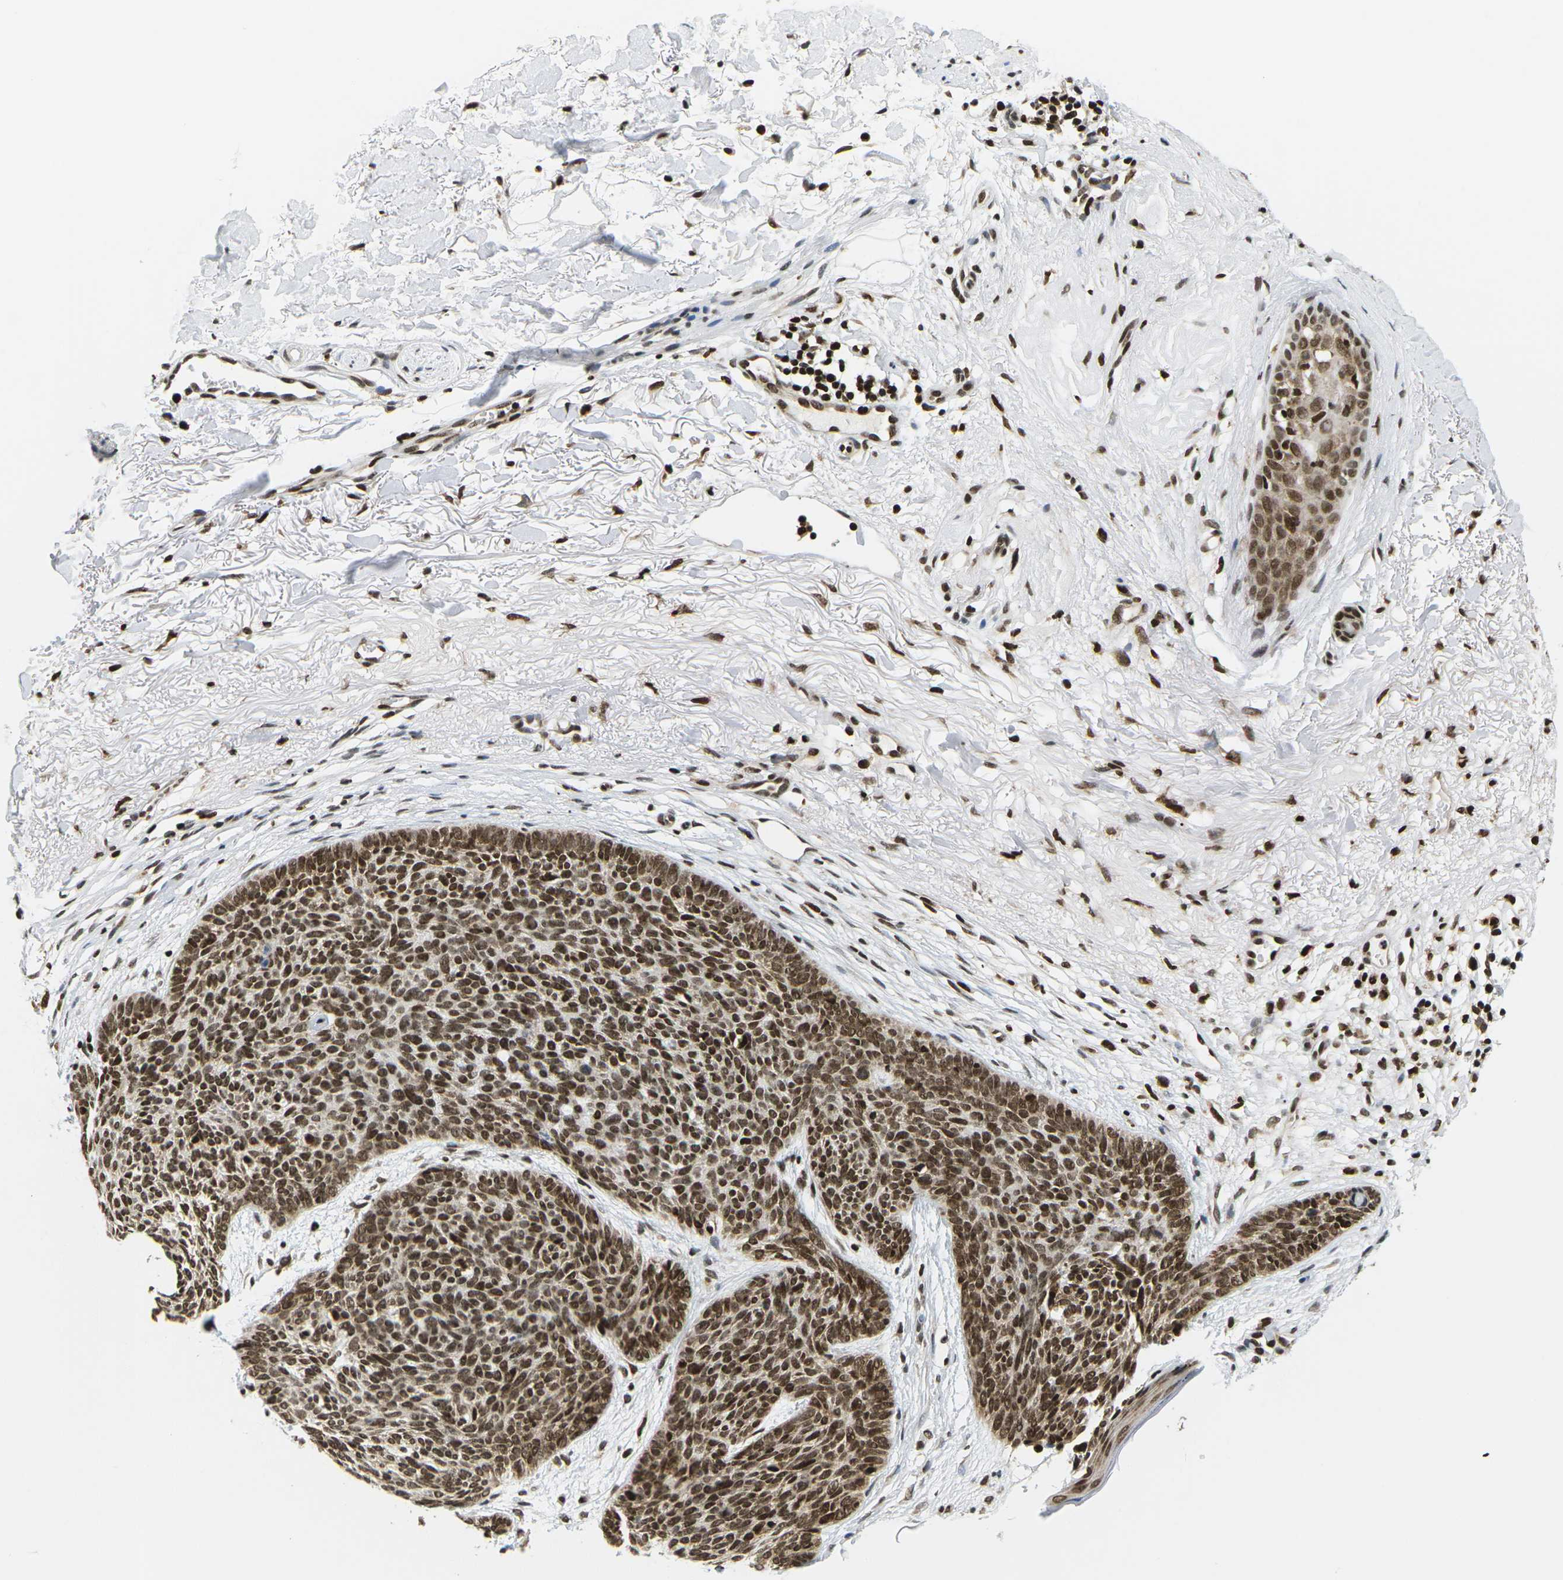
{"staining": {"intensity": "moderate", "quantity": ">75%", "location": "nuclear"}, "tissue": "skin cancer", "cell_type": "Tumor cells", "image_type": "cancer", "snomed": [{"axis": "morphology", "description": "Normal tissue, NOS"}, {"axis": "morphology", "description": "Basal cell carcinoma"}, {"axis": "topography", "description": "Skin"}], "caption": "A micrograph of human skin cancer stained for a protein reveals moderate nuclear brown staining in tumor cells. (Brightfield microscopy of DAB IHC at high magnification).", "gene": "CELF1", "patient": {"sex": "female", "age": 70}}